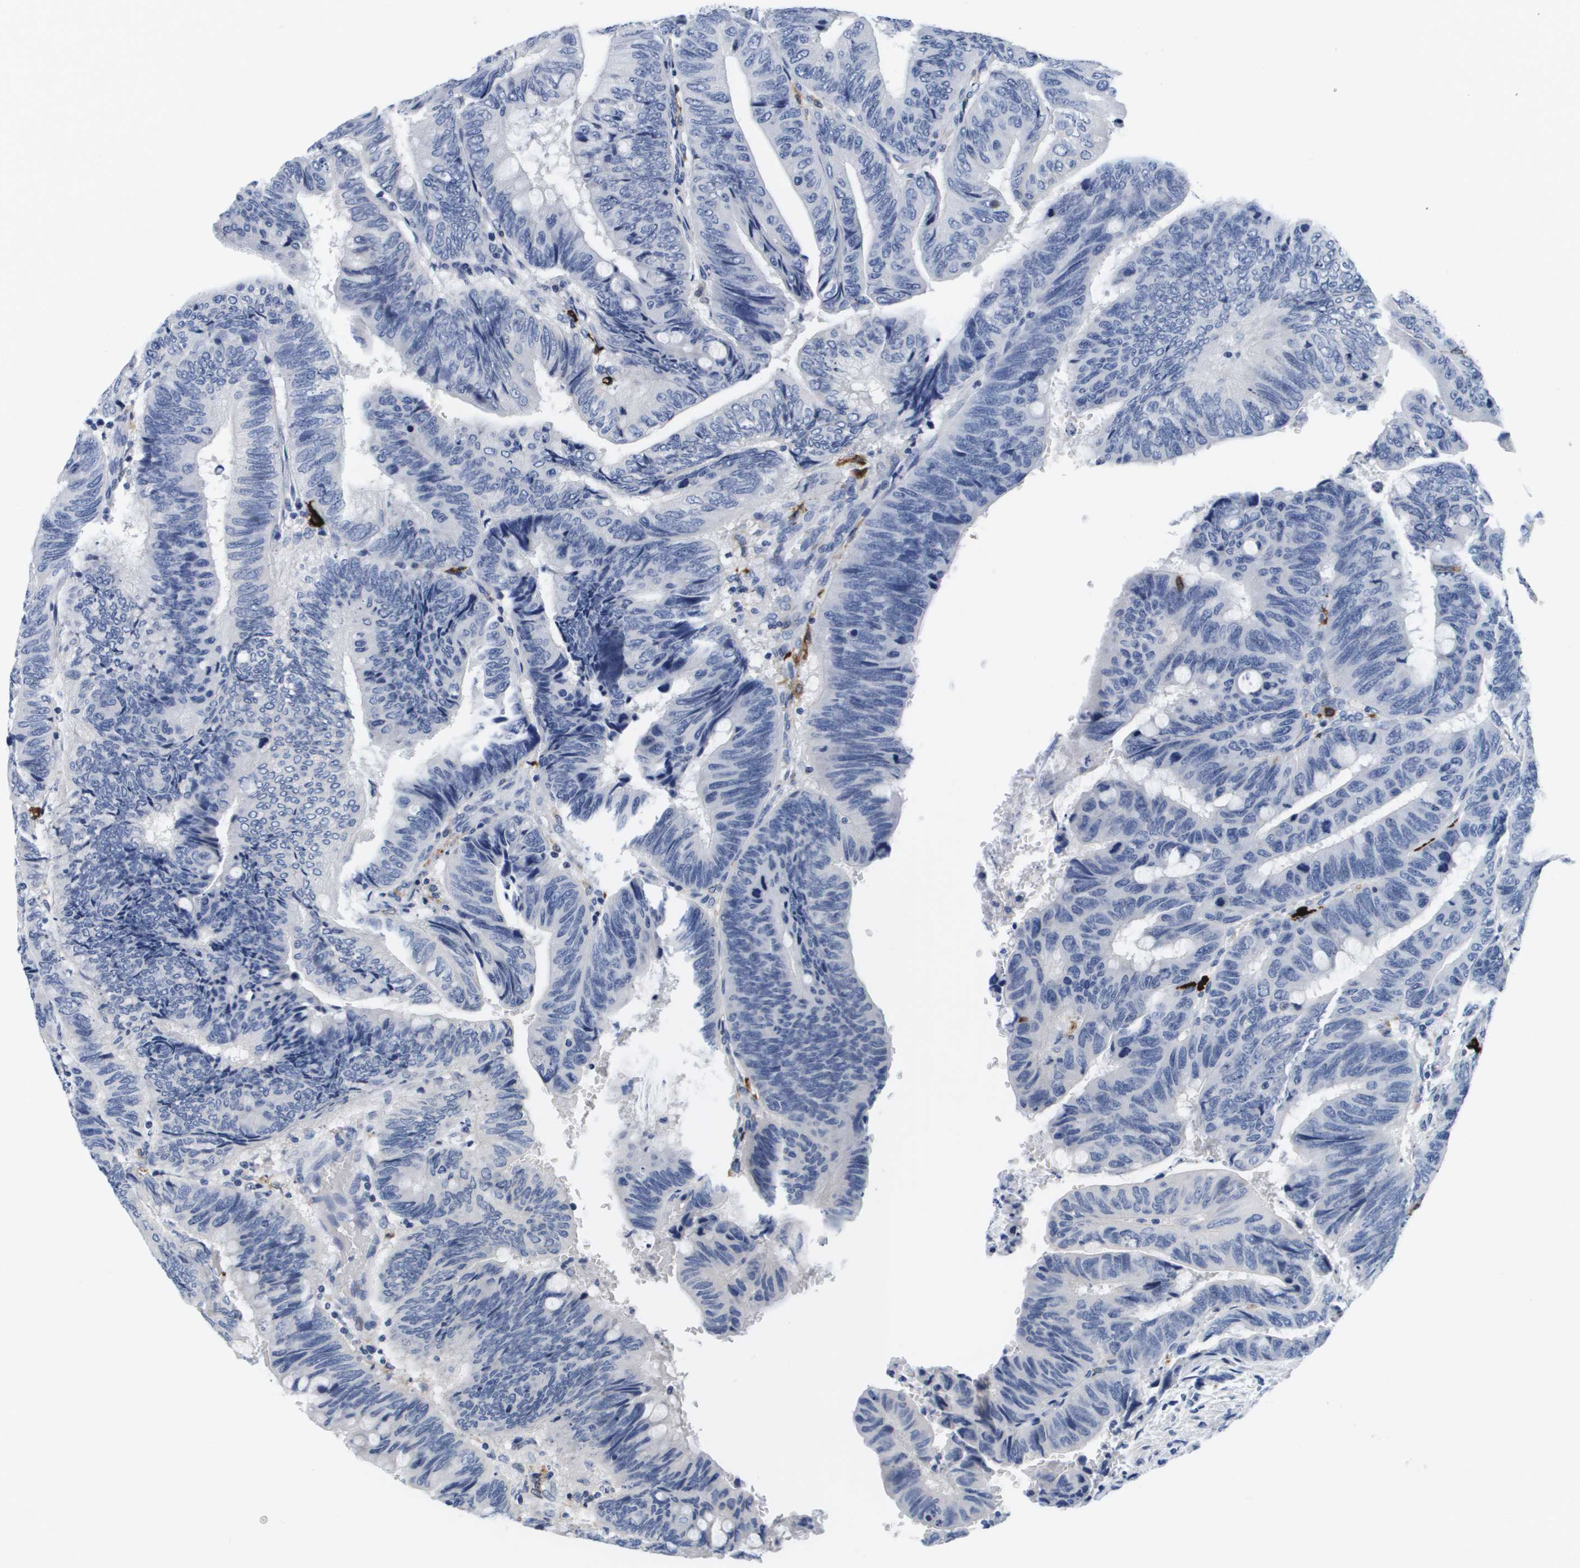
{"staining": {"intensity": "negative", "quantity": "none", "location": "none"}, "tissue": "colorectal cancer", "cell_type": "Tumor cells", "image_type": "cancer", "snomed": [{"axis": "morphology", "description": "Normal tissue, NOS"}, {"axis": "morphology", "description": "Adenocarcinoma, NOS"}, {"axis": "topography", "description": "Rectum"}, {"axis": "topography", "description": "Peripheral nerve tissue"}], "caption": "Immunohistochemistry image of neoplastic tissue: colorectal cancer (adenocarcinoma) stained with DAB exhibits no significant protein positivity in tumor cells.", "gene": "HMOX1", "patient": {"sex": "male", "age": 92}}